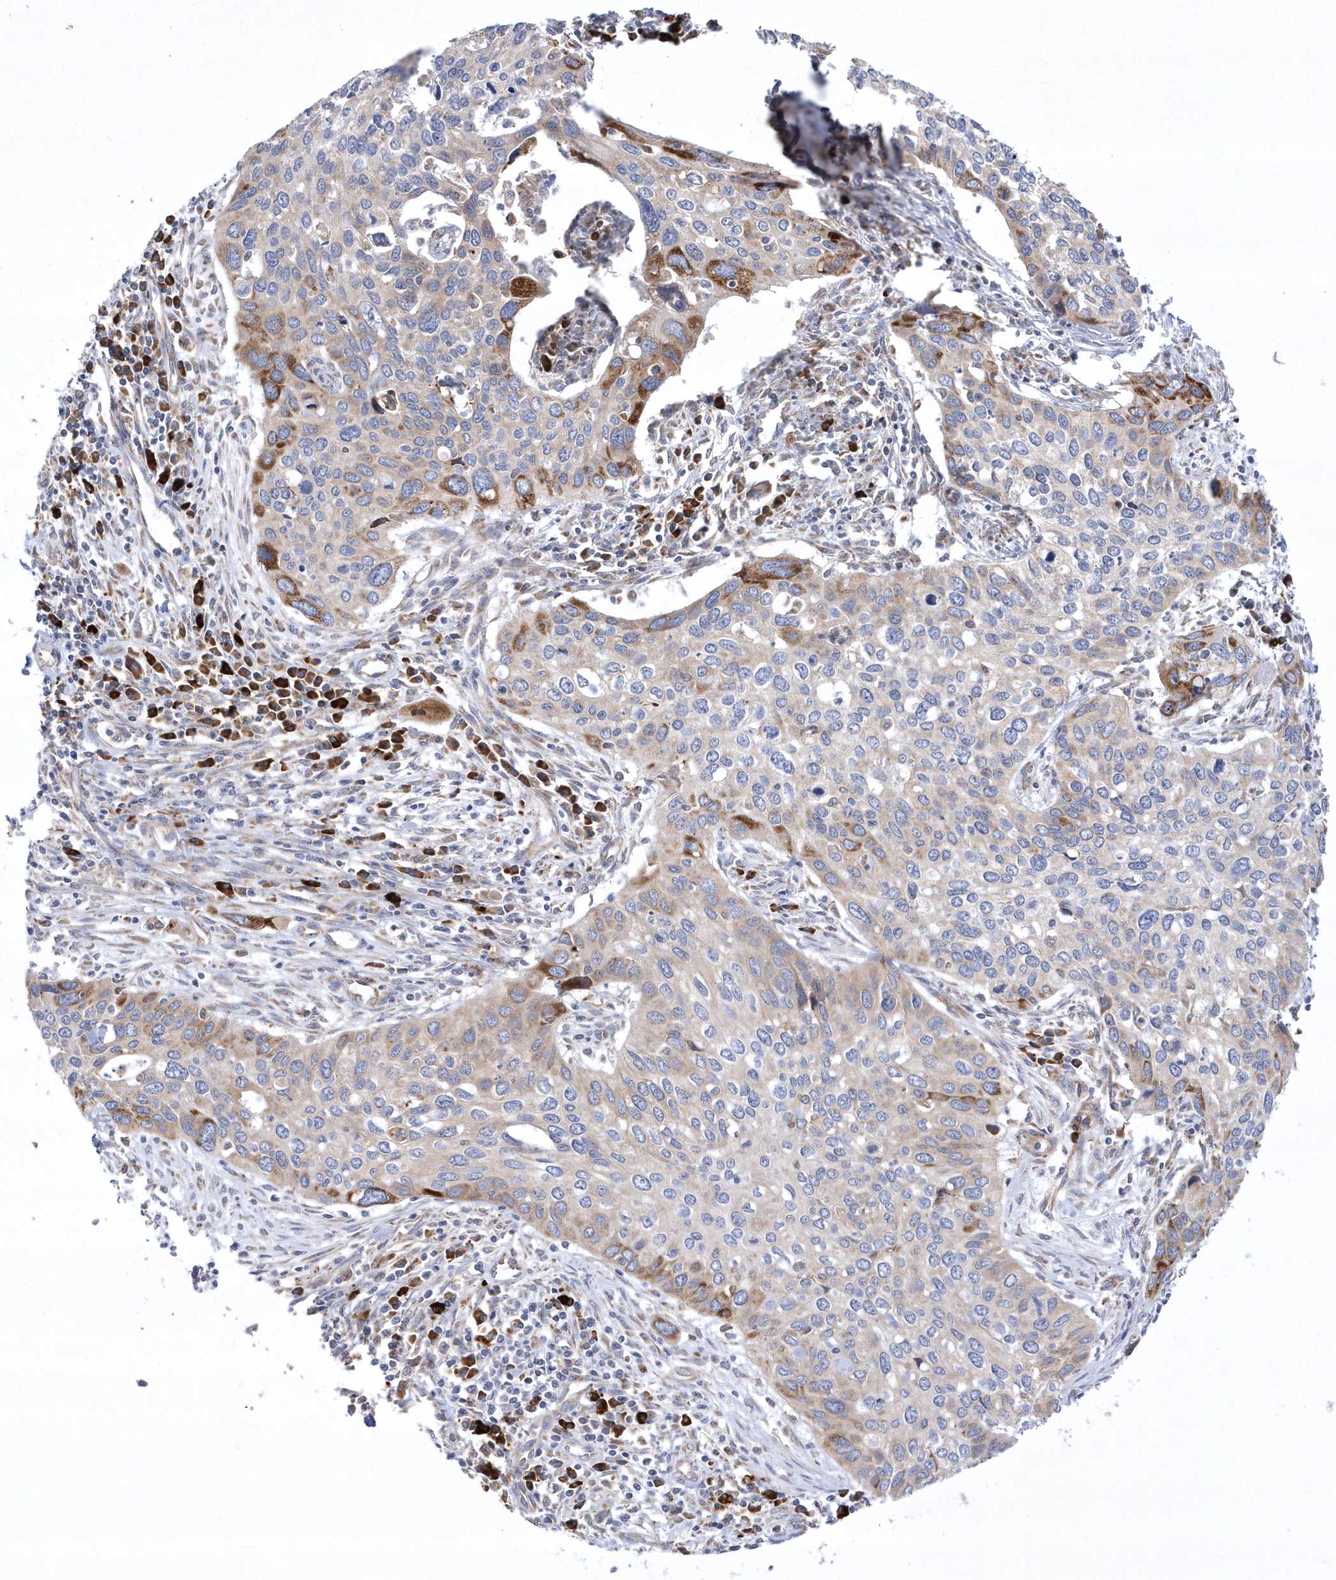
{"staining": {"intensity": "moderate", "quantity": "<25%", "location": "cytoplasmic/membranous"}, "tissue": "cervical cancer", "cell_type": "Tumor cells", "image_type": "cancer", "snomed": [{"axis": "morphology", "description": "Squamous cell carcinoma, NOS"}, {"axis": "topography", "description": "Cervix"}], "caption": "IHC of human cervical cancer (squamous cell carcinoma) reveals low levels of moderate cytoplasmic/membranous expression in about <25% of tumor cells. The protein is shown in brown color, while the nuclei are stained blue.", "gene": "MED31", "patient": {"sex": "female", "age": 55}}